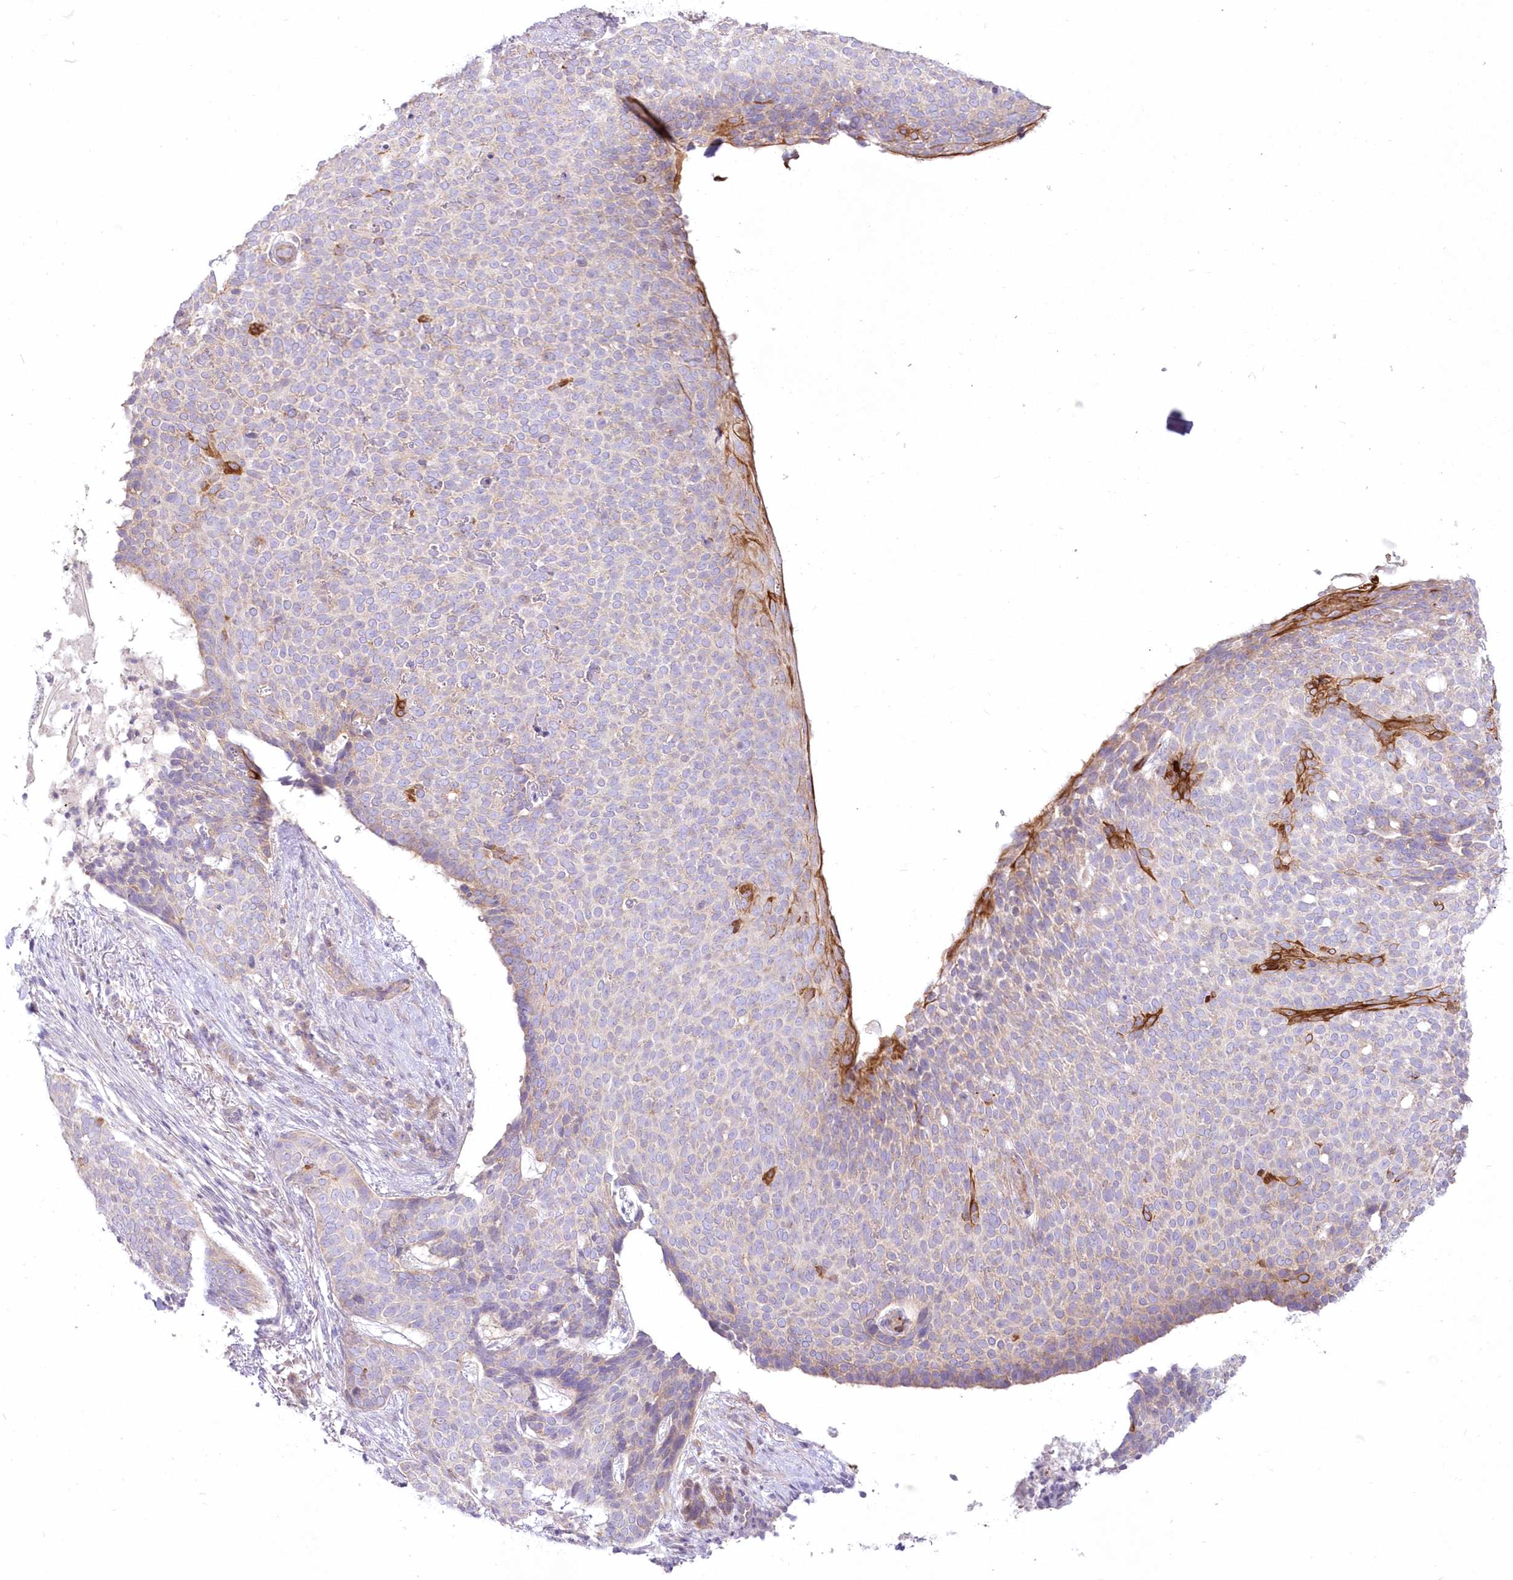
{"staining": {"intensity": "weak", "quantity": "<25%", "location": "cytoplasmic/membranous"}, "tissue": "skin cancer", "cell_type": "Tumor cells", "image_type": "cancer", "snomed": [{"axis": "morphology", "description": "Normal tissue, NOS"}, {"axis": "morphology", "description": "Basal cell carcinoma"}, {"axis": "topography", "description": "Skin"}], "caption": "Image shows no significant protein expression in tumor cells of skin basal cell carcinoma.", "gene": "ZNF843", "patient": {"sex": "male", "age": 50}}